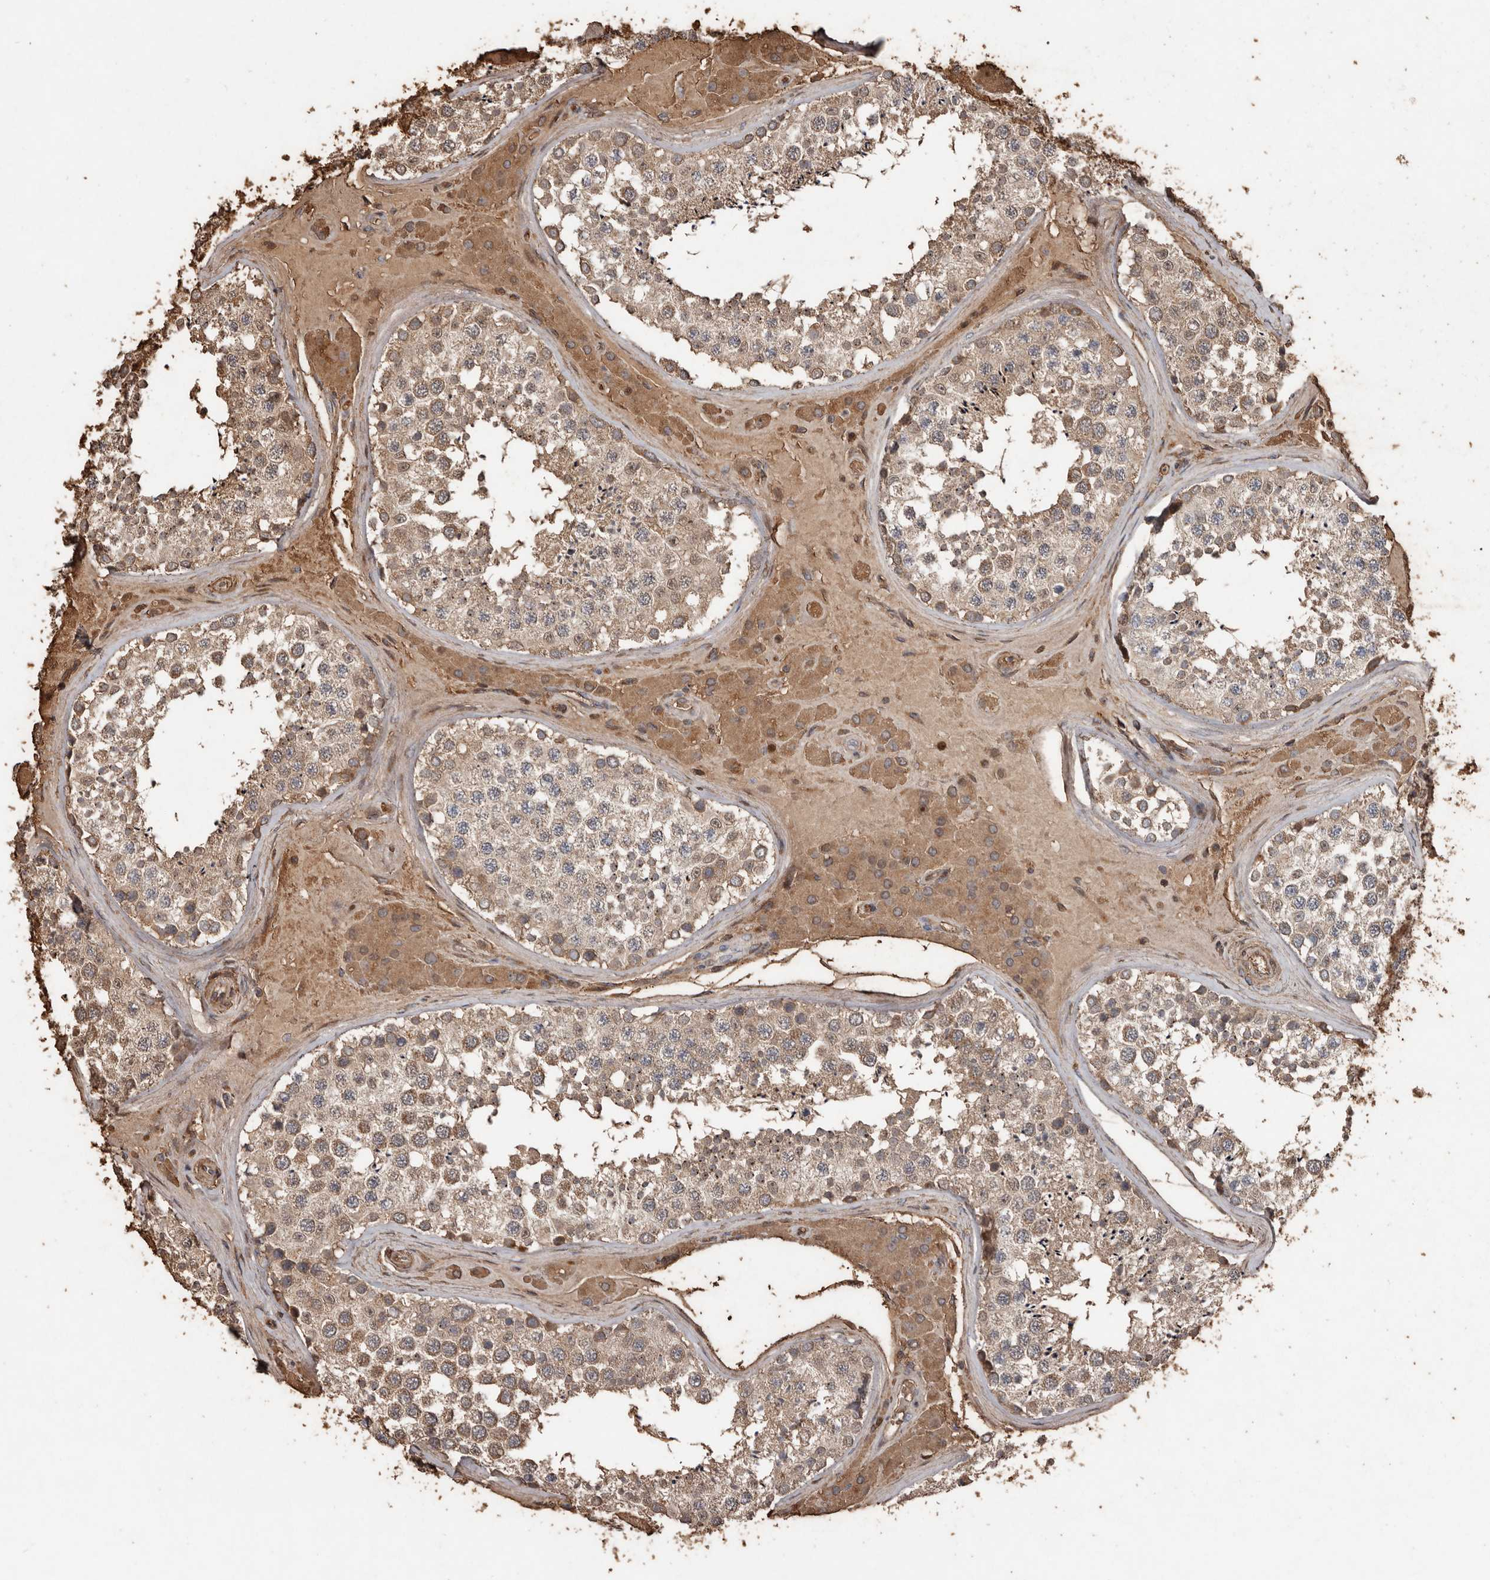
{"staining": {"intensity": "moderate", "quantity": ">75%", "location": "cytoplasmic/membranous"}, "tissue": "testis", "cell_type": "Cells in seminiferous ducts", "image_type": "normal", "snomed": [{"axis": "morphology", "description": "Normal tissue, NOS"}, {"axis": "topography", "description": "Testis"}], "caption": "Moderate cytoplasmic/membranous protein positivity is present in about >75% of cells in seminiferous ducts in testis.", "gene": "RANBP17", "patient": {"sex": "male", "age": 46}}